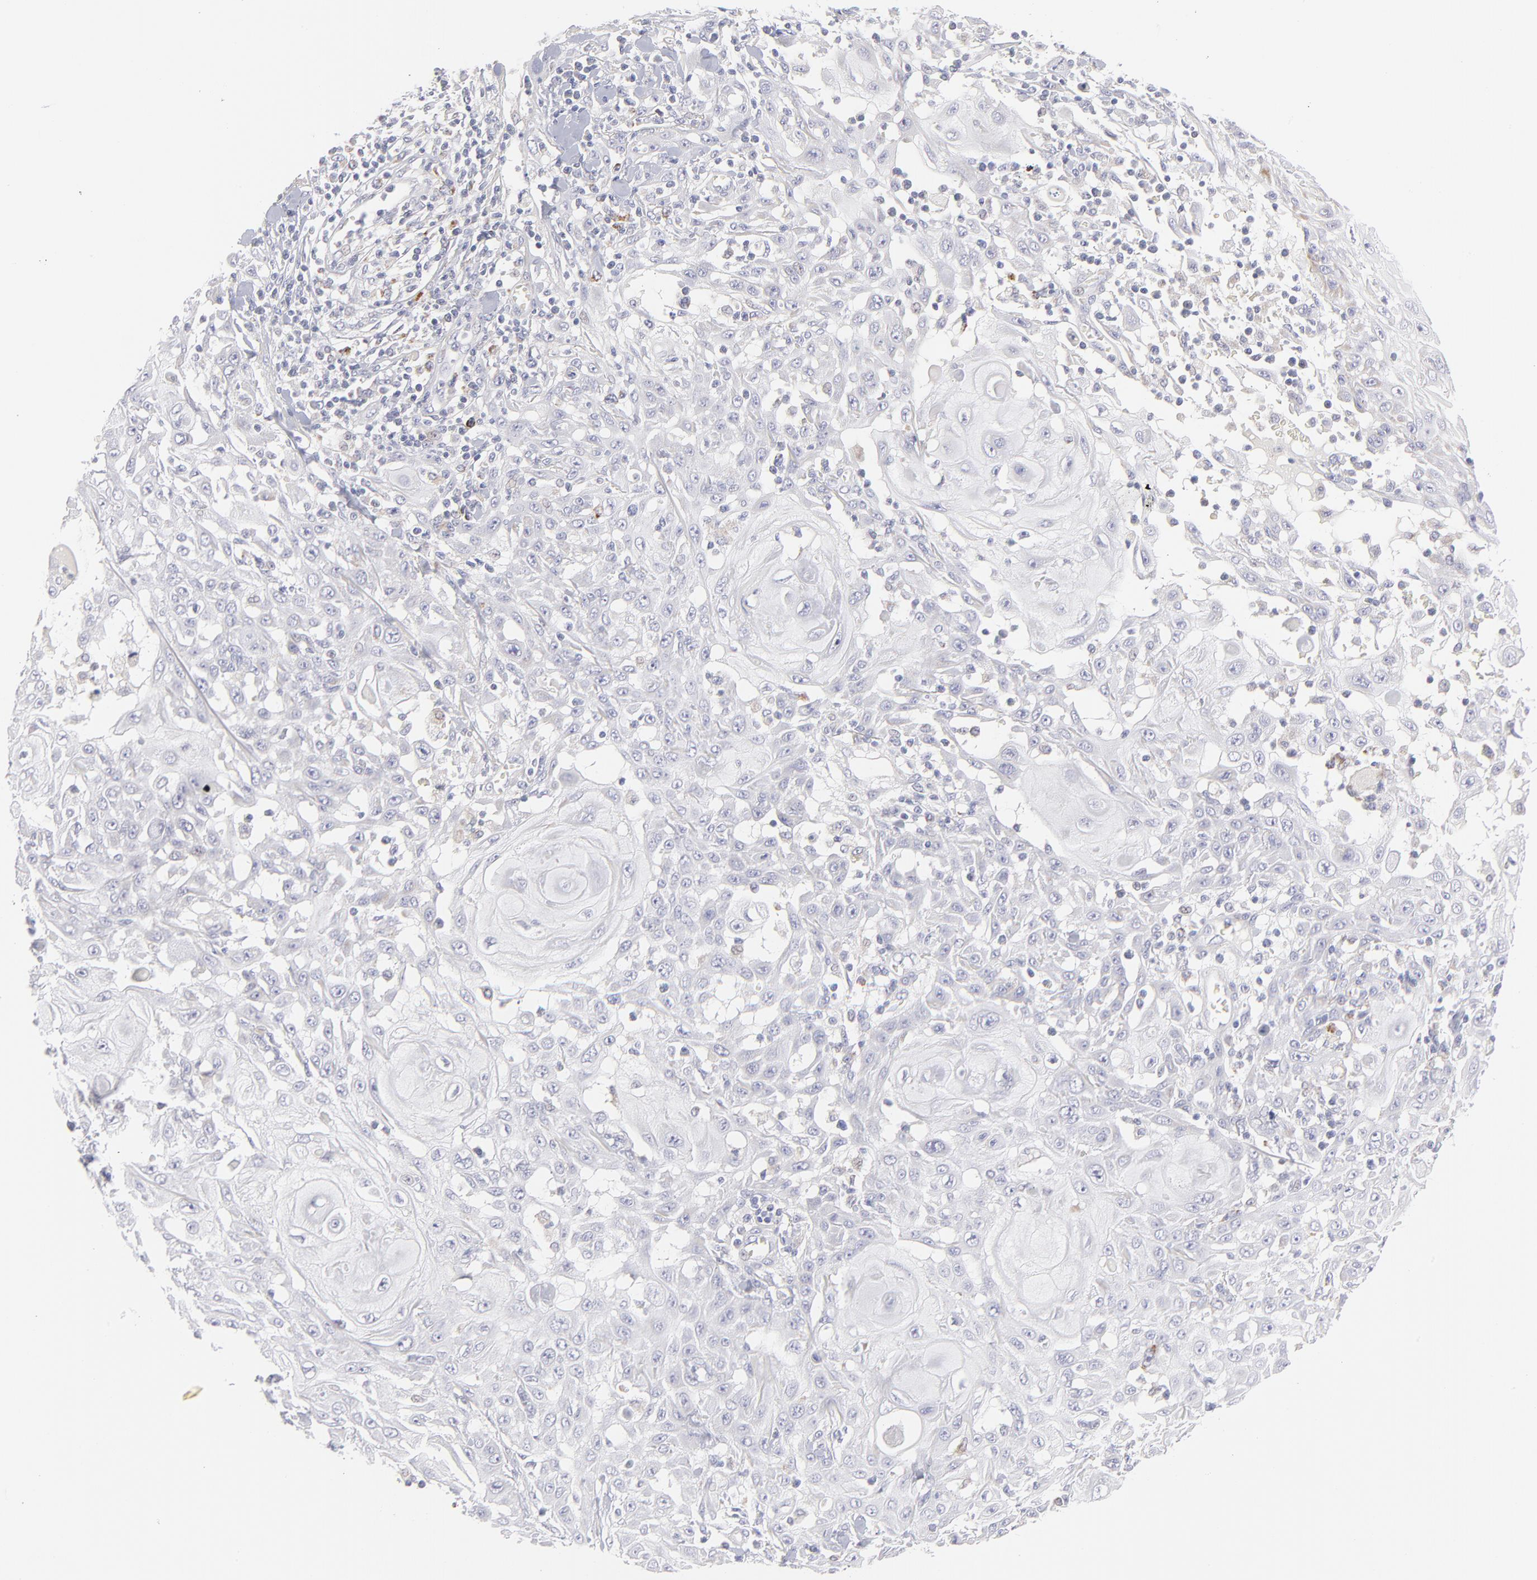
{"staining": {"intensity": "negative", "quantity": "none", "location": "none"}, "tissue": "skin cancer", "cell_type": "Tumor cells", "image_type": "cancer", "snomed": [{"axis": "morphology", "description": "Squamous cell carcinoma, NOS"}, {"axis": "topography", "description": "Skin"}], "caption": "Squamous cell carcinoma (skin) was stained to show a protein in brown. There is no significant positivity in tumor cells.", "gene": "MTHFD2", "patient": {"sex": "male", "age": 24}}